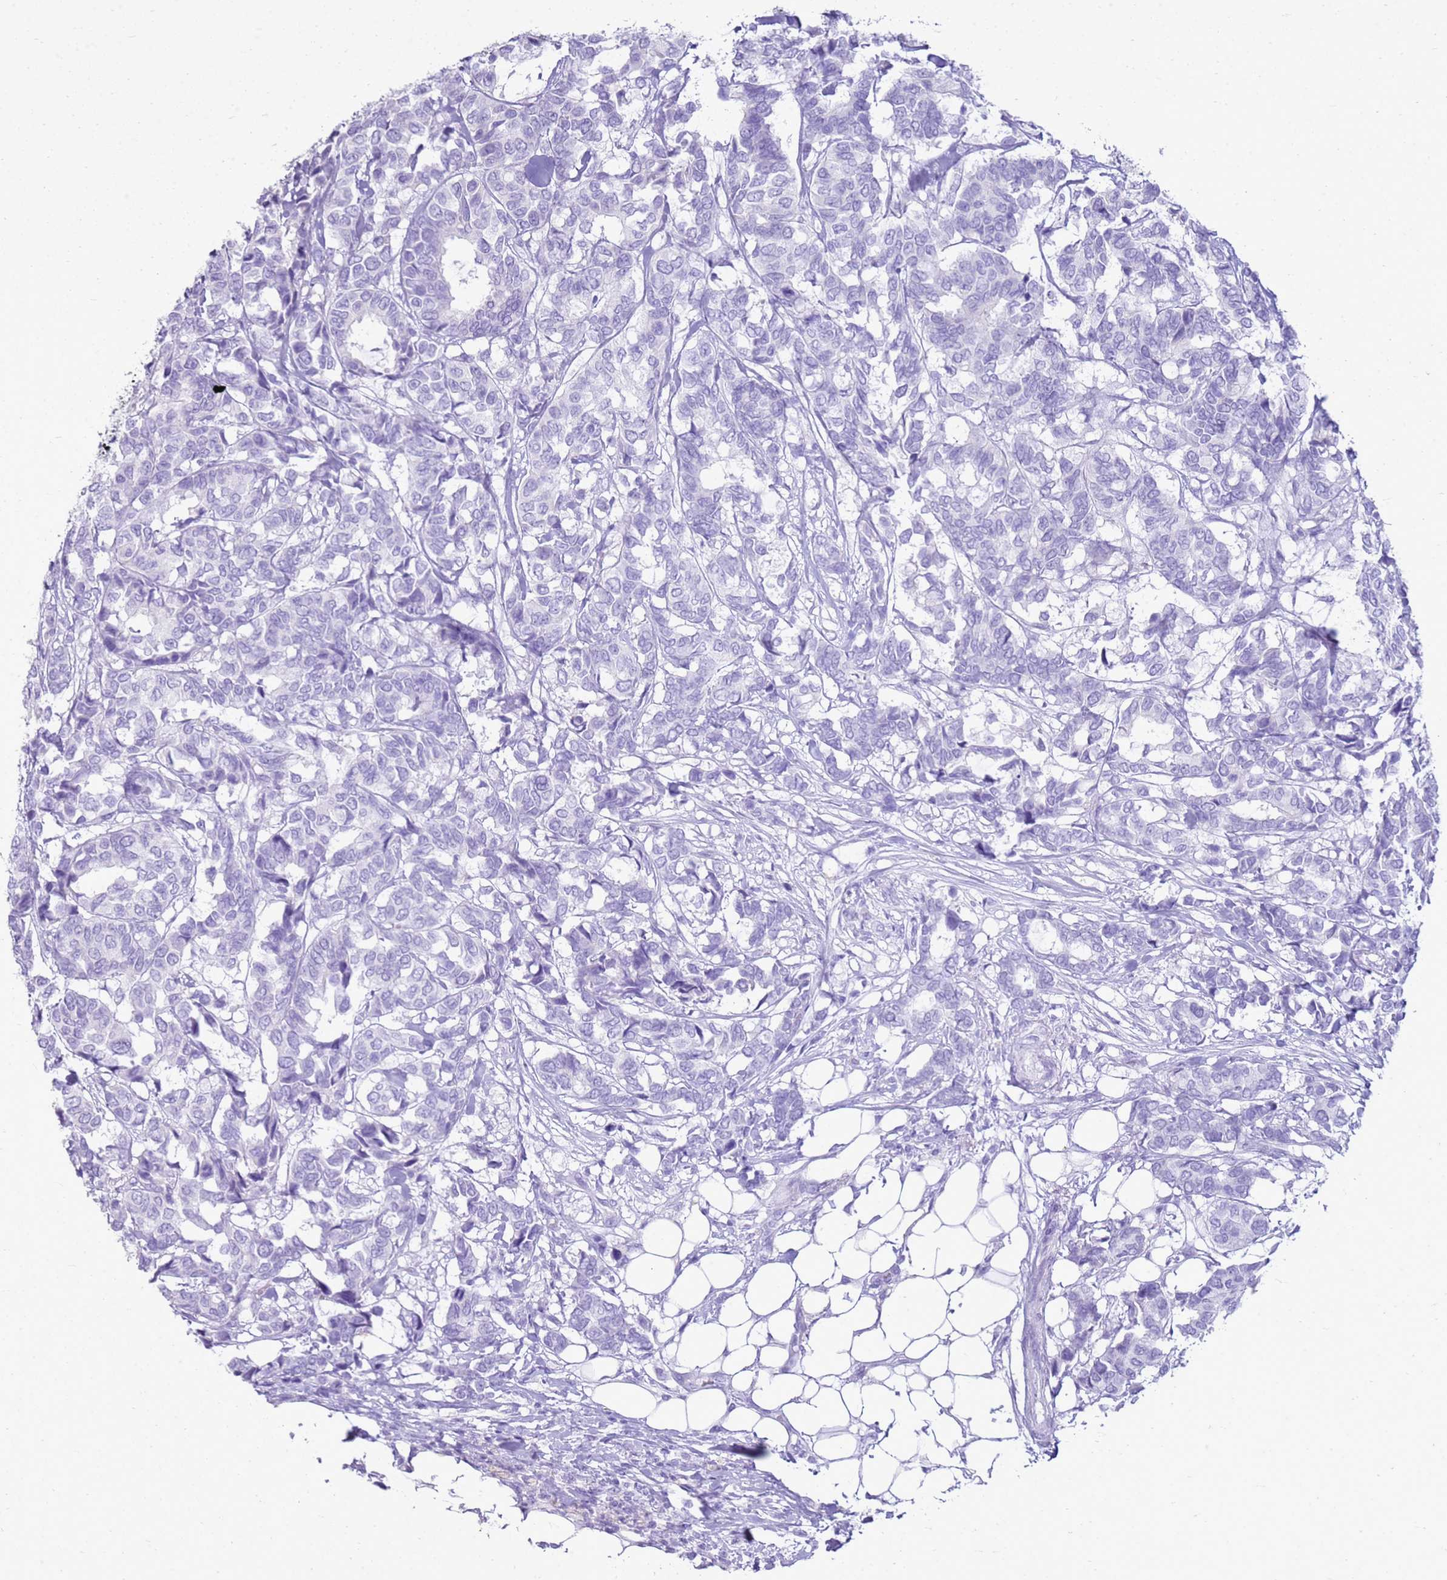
{"staining": {"intensity": "negative", "quantity": "none", "location": "none"}, "tissue": "breast cancer", "cell_type": "Tumor cells", "image_type": "cancer", "snomed": [{"axis": "morphology", "description": "Duct carcinoma"}, {"axis": "topography", "description": "Breast"}], "caption": "Photomicrograph shows no protein staining in tumor cells of breast intraductal carcinoma tissue. Brightfield microscopy of IHC stained with DAB (brown) and hematoxylin (blue), captured at high magnification.", "gene": "CA8", "patient": {"sex": "female", "age": 87}}